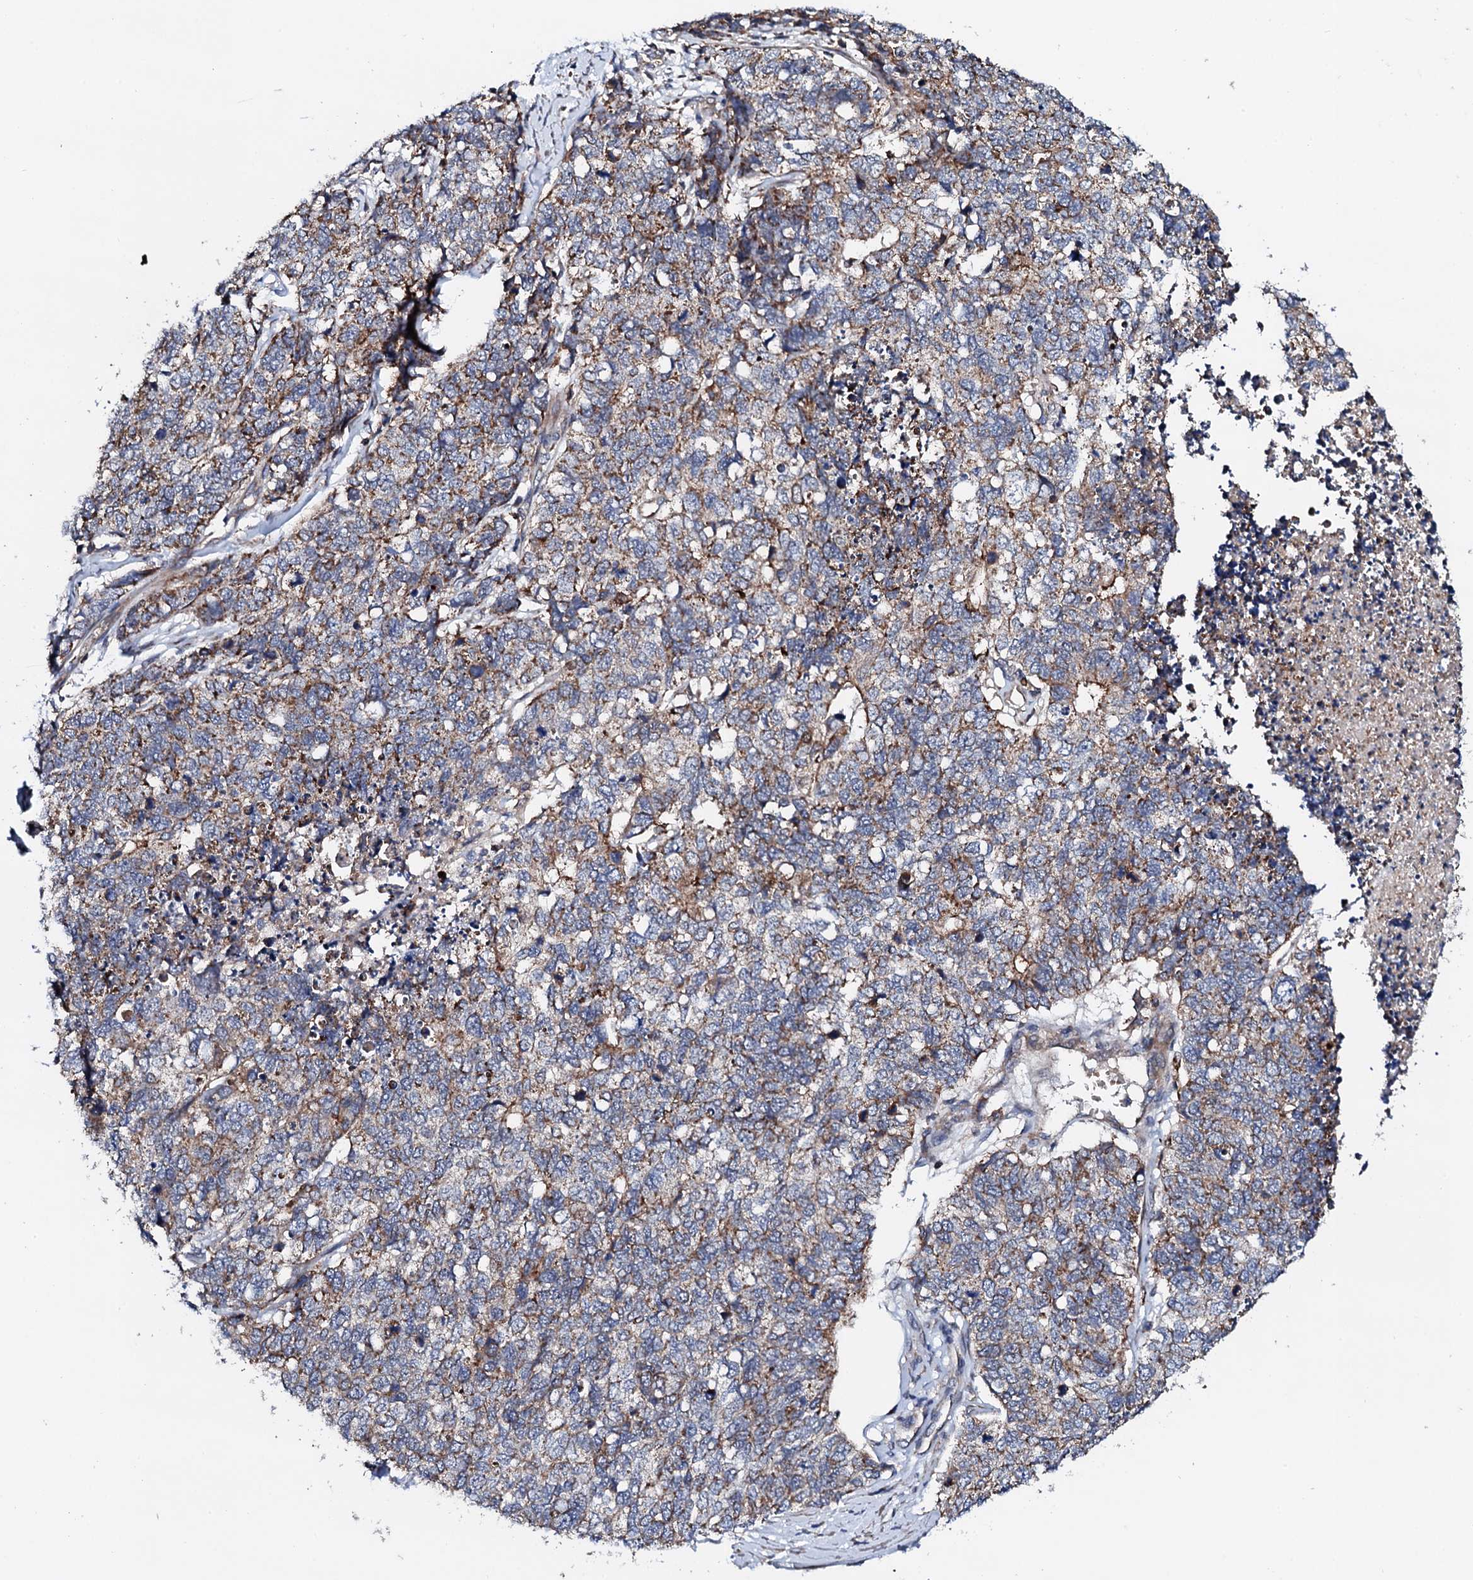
{"staining": {"intensity": "moderate", "quantity": "25%-75%", "location": "cytoplasmic/membranous"}, "tissue": "cervical cancer", "cell_type": "Tumor cells", "image_type": "cancer", "snomed": [{"axis": "morphology", "description": "Squamous cell carcinoma, NOS"}, {"axis": "topography", "description": "Cervix"}], "caption": "An IHC micrograph of neoplastic tissue is shown. Protein staining in brown highlights moderate cytoplasmic/membranous positivity in cervical cancer (squamous cell carcinoma) within tumor cells.", "gene": "COG4", "patient": {"sex": "female", "age": 63}}